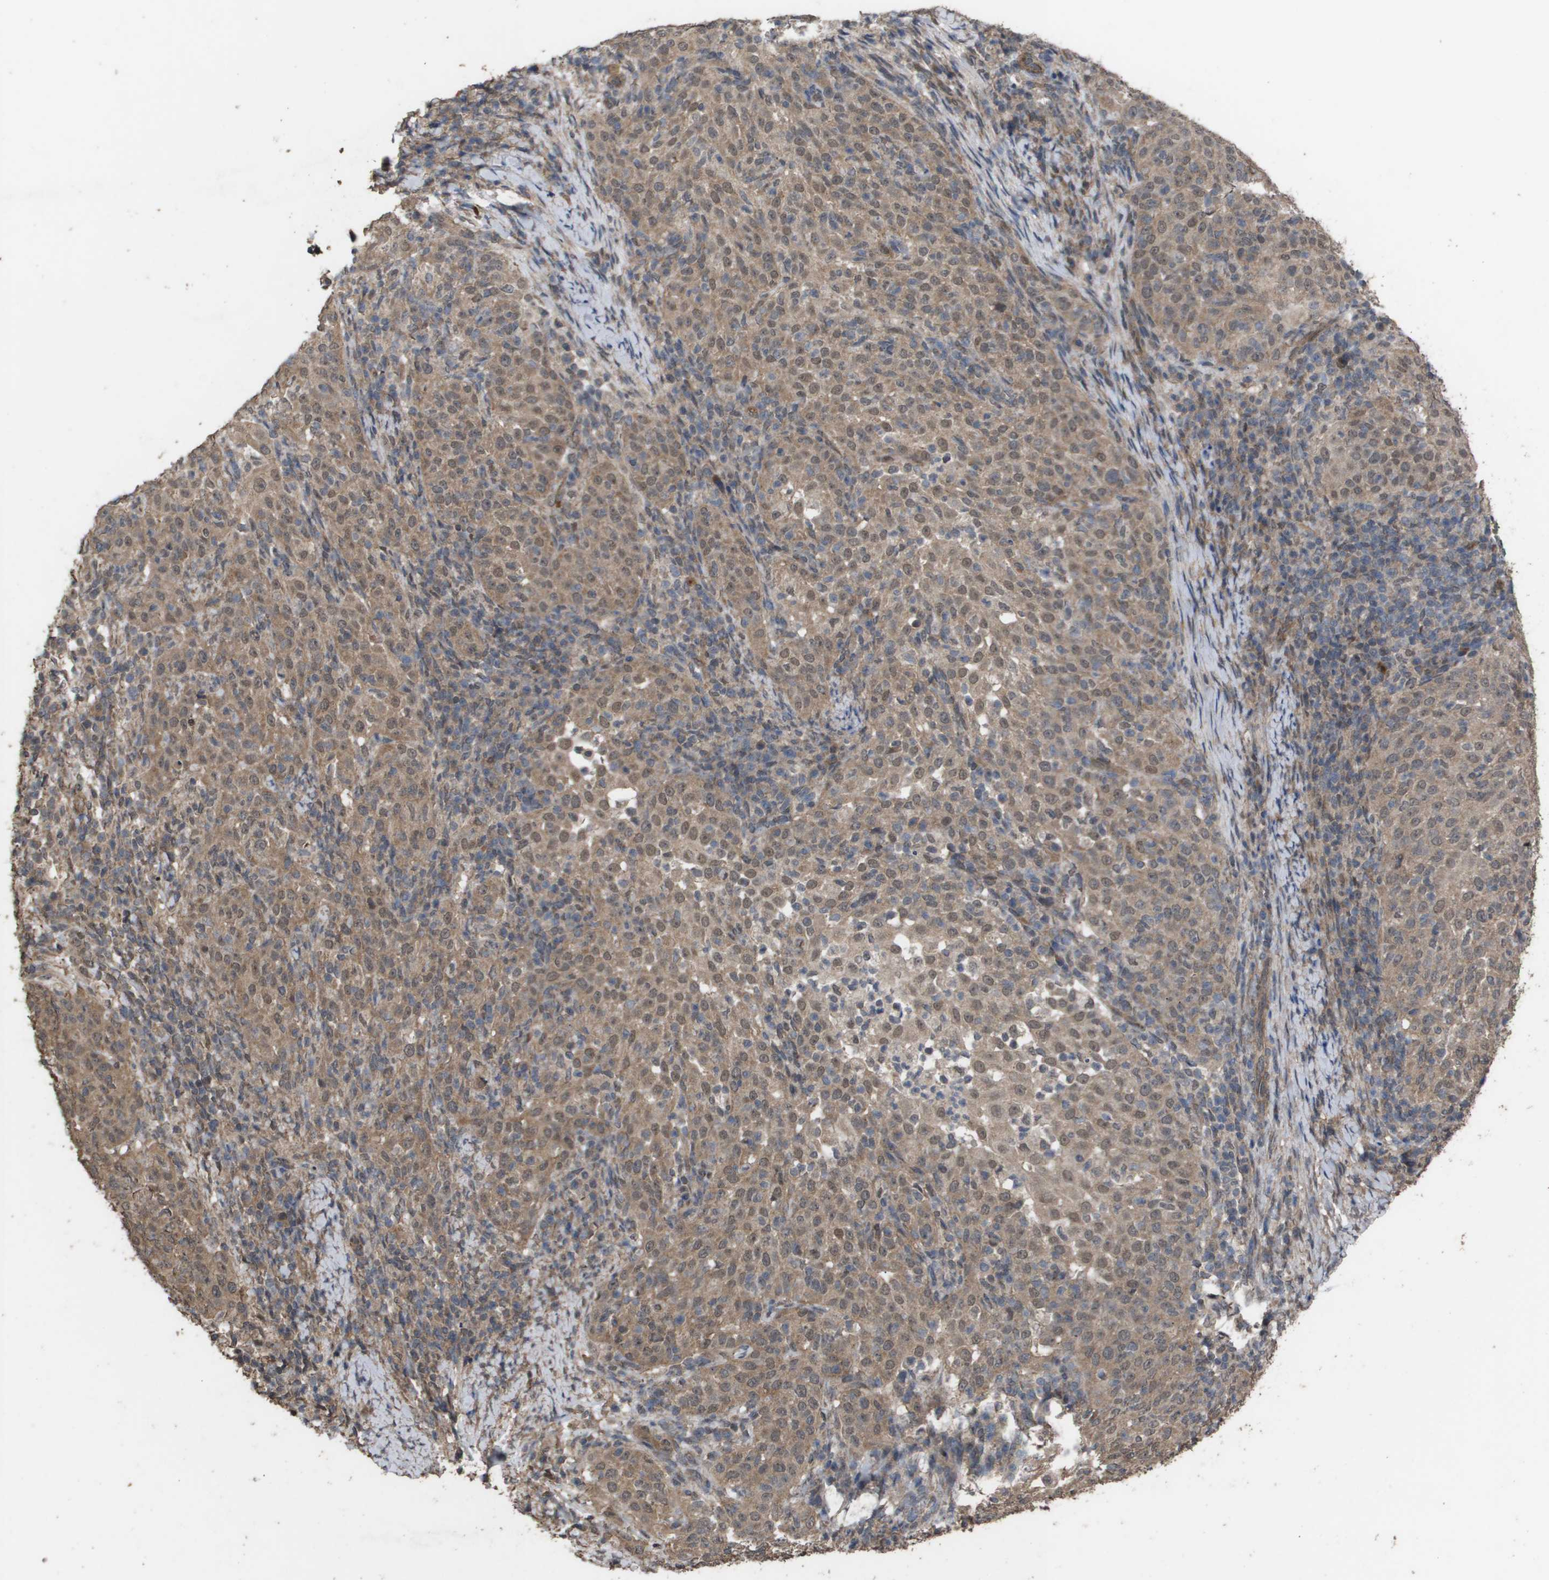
{"staining": {"intensity": "moderate", "quantity": ">75%", "location": "cytoplasmic/membranous"}, "tissue": "cervical cancer", "cell_type": "Tumor cells", "image_type": "cancer", "snomed": [{"axis": "morphology", "description": "Squamous cell carcinoma, NOS"}, {"axis": "topography", "description": "Cervix"}], "caption": "DAB immunohistochemical staining of human cervical cancer (squamous cell carcinoma) shows moderate cytoplasmic/membranous protein staining in approximately >75% of tumor cells.", "gene": "CUL5", "patient": {"sex": "female", "age": 51}}